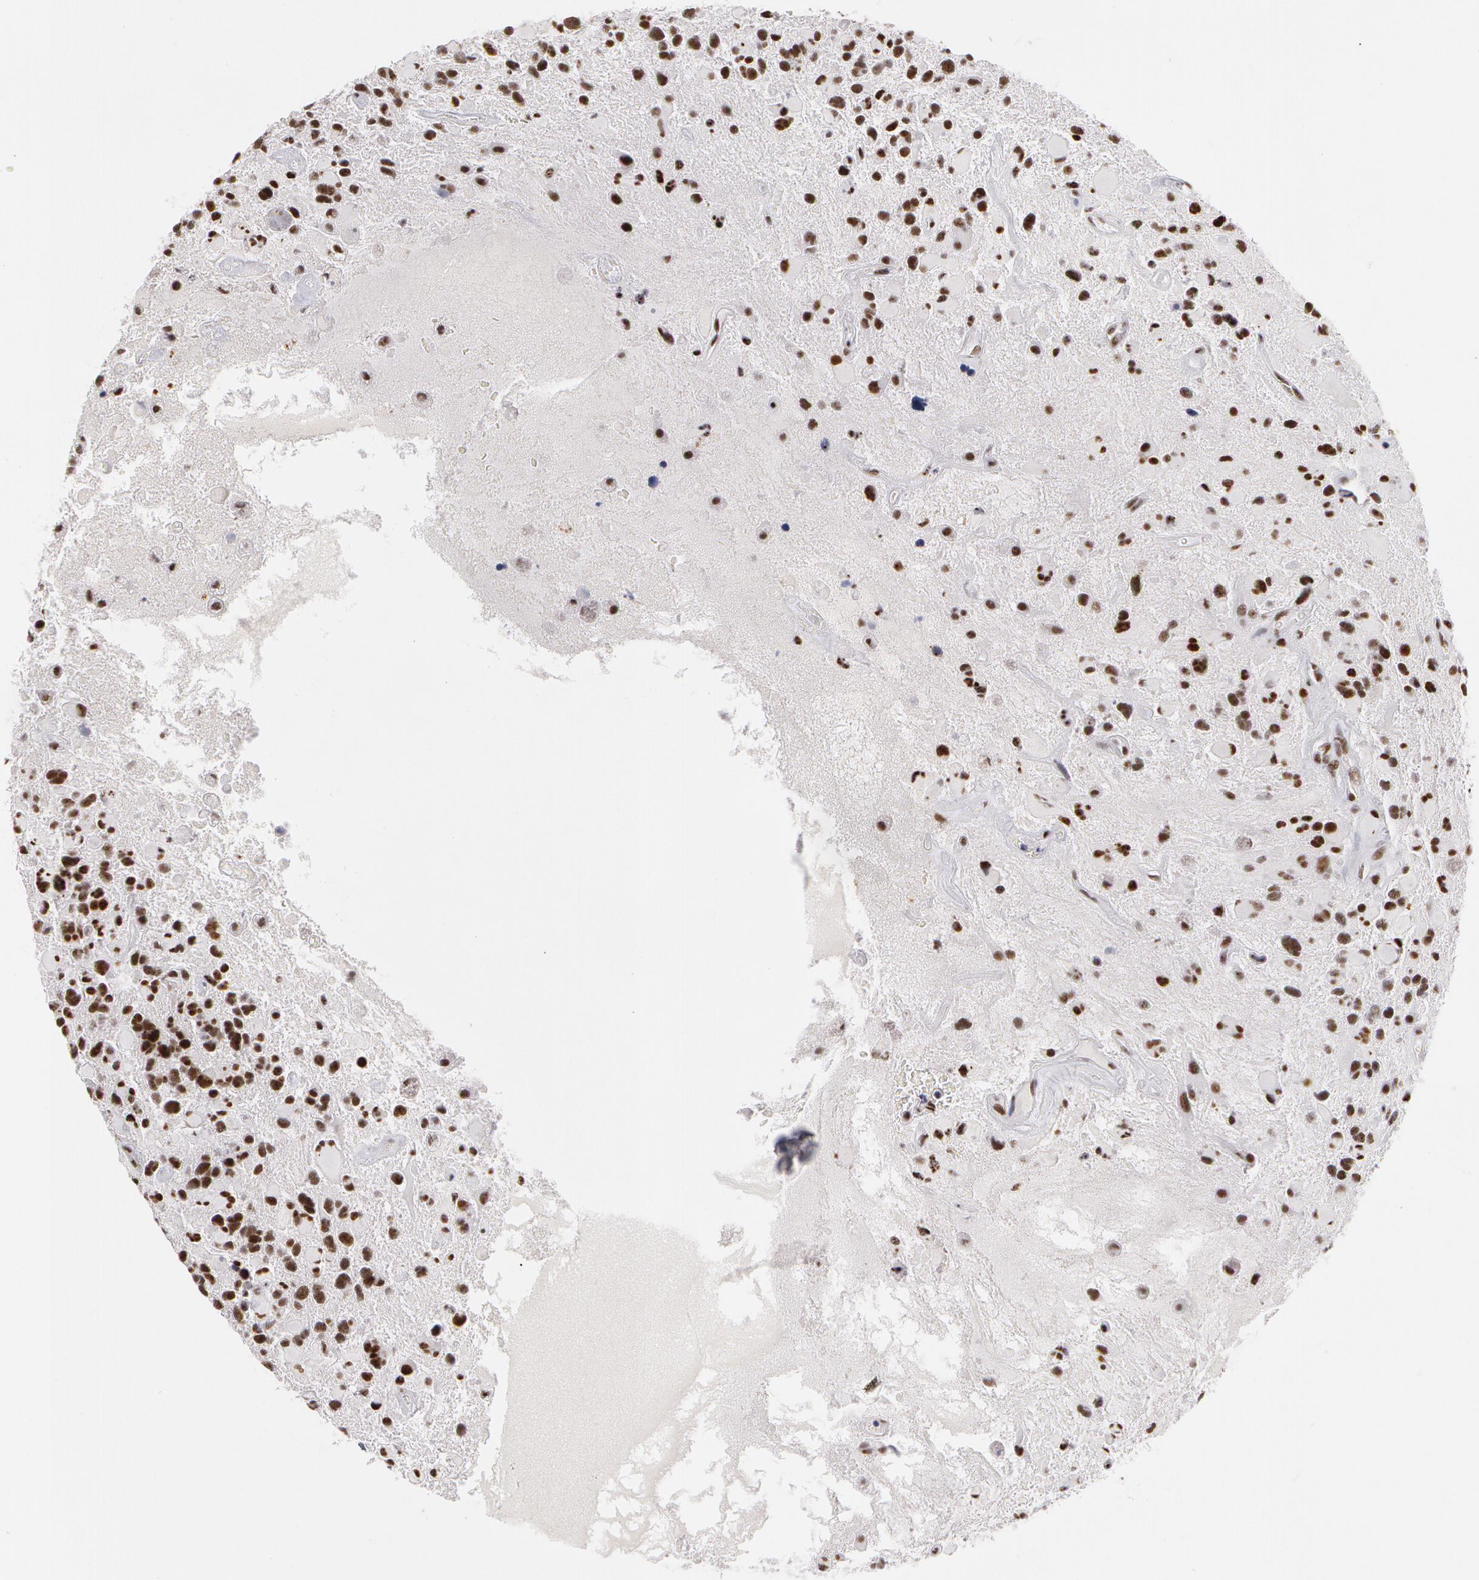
{"staining": {"intensity": "moderate", "quantity": ">75%", "location": "nuclear"}, "tissue": "glioma", "cell_type": "Tumor cells", "image_type": "cancer", "snomed": [{"axis": "morphology", "description": "Glioma, malignant, High grade"}, {"axis": "topography", "description": "Brain"}], "caption": "The histopathology image displays a brown stain indicating the presence of a protein in the nuclear of tumor cells in glioma.", "gene": "PNN", "patient": {"sex": "female", "age": 37}}